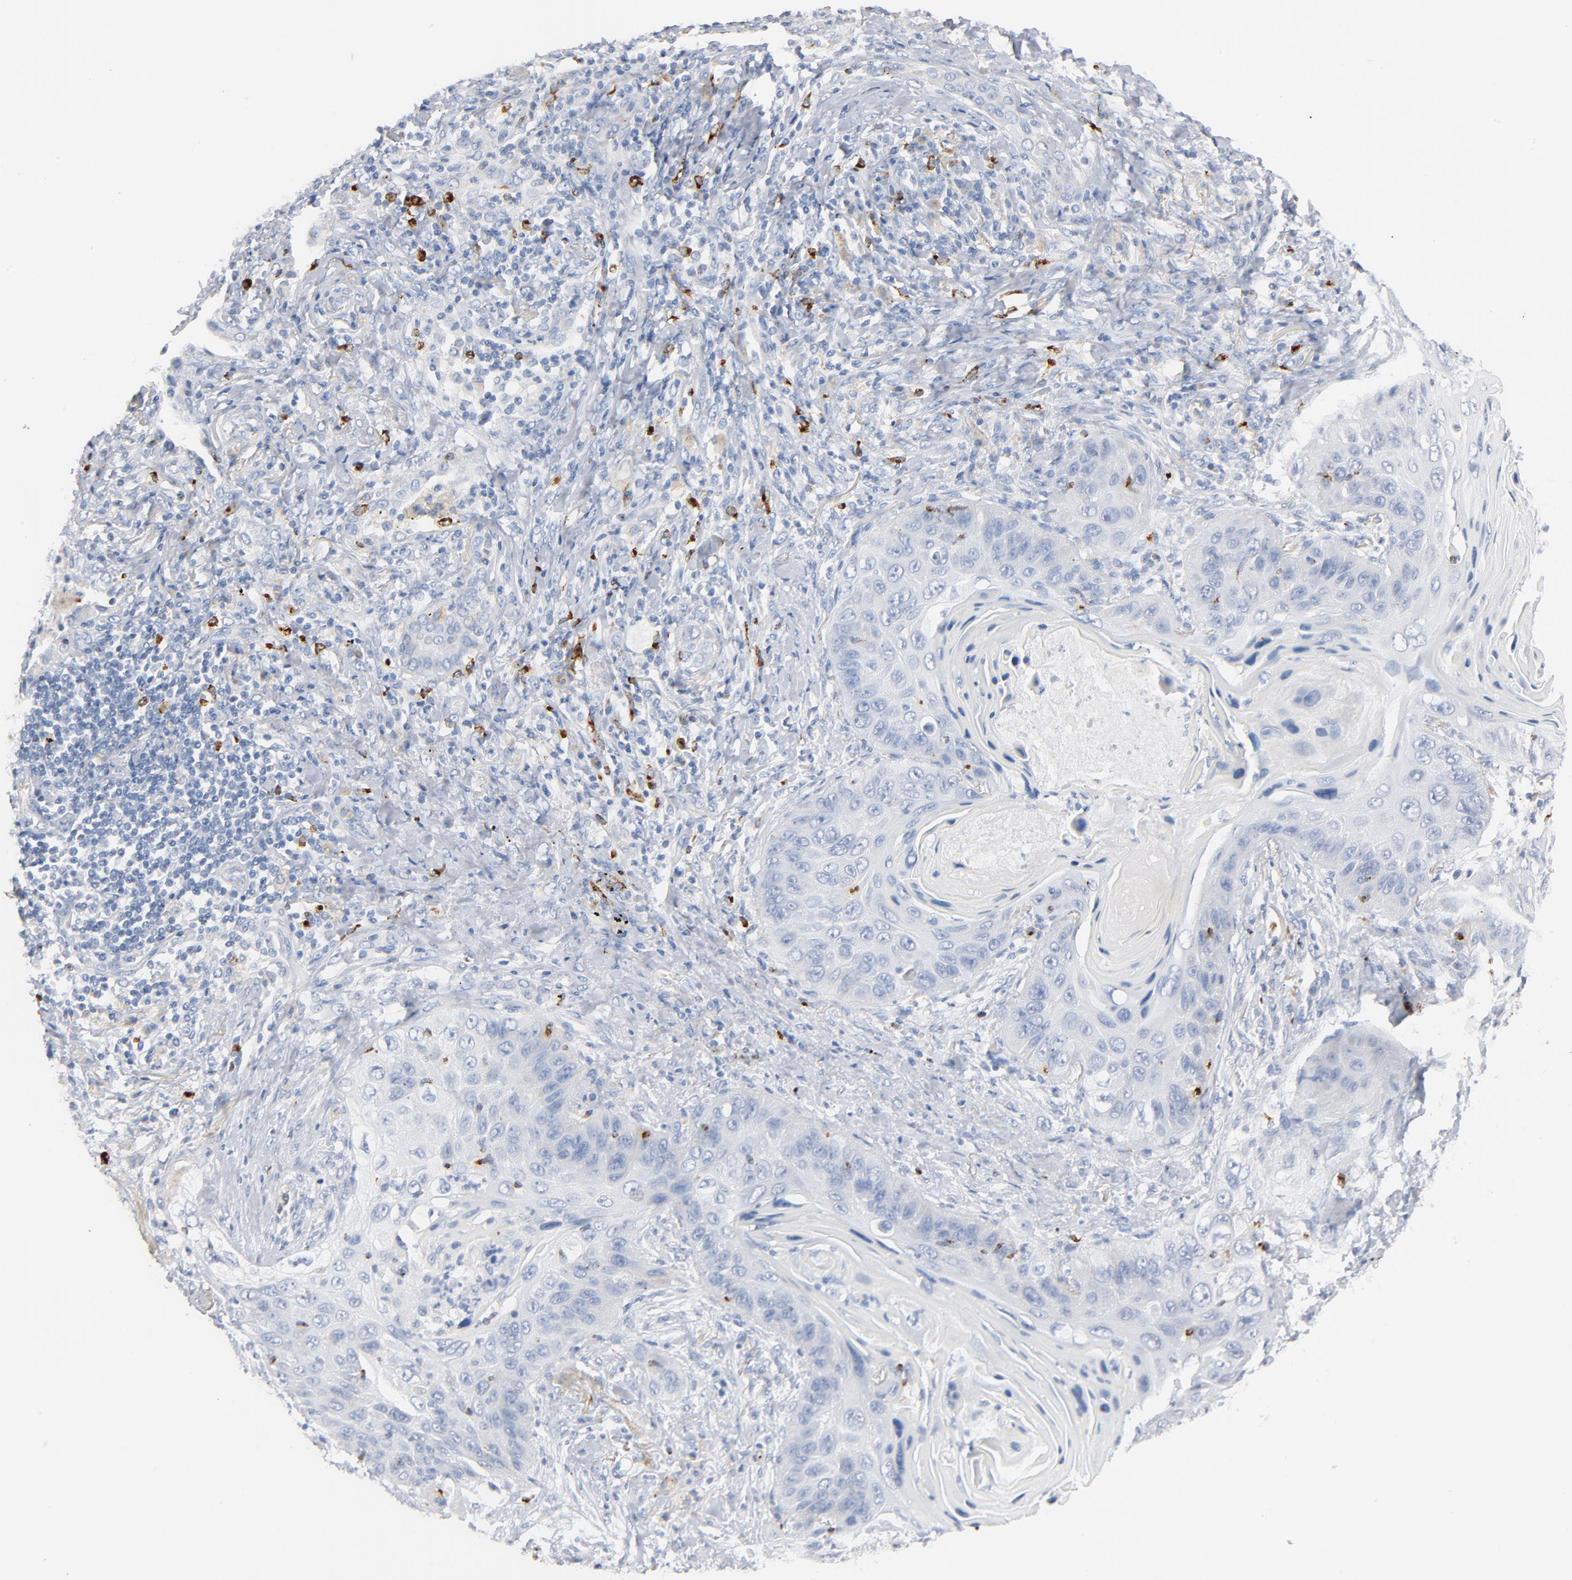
{"staining": {"intensity": "negative", "quantity": "none", "location": "none"}, "tissue": "lung cancer", "cell_type": "Tumor cells", "image_type": "cancer", "snomed": [{"axis": "morphology", "description": "Squamous cell carcinoma, NOS"}, {"axis": "topography", "description": "Lung"}], "caption": "High power microscopy photomicrograph of an immunohistochemistry micrograph of squamous cell carcinoma (lung), revealing no significant positivity in tumor cells.", "gene": "GZMB", "patient": {"sex": "female", "age": 67}}